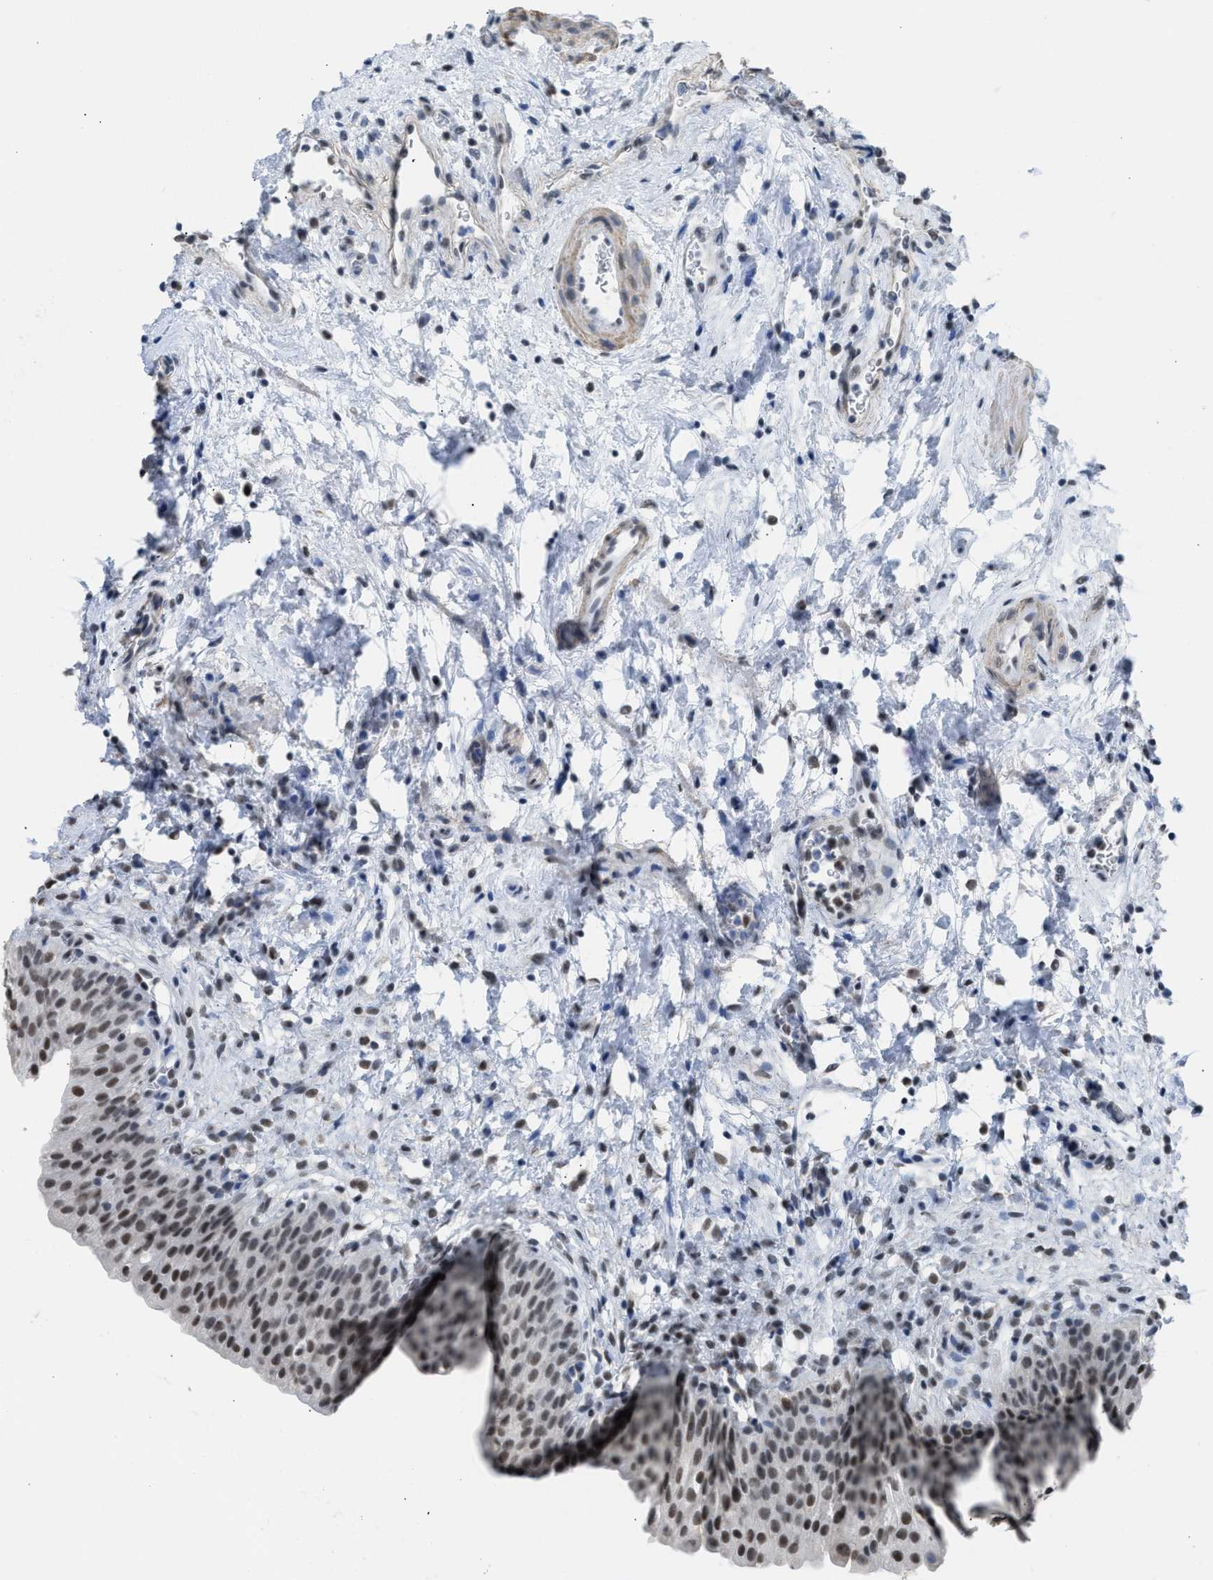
{"staining": {"intensity": "moderate", "quantity": "25%-75%", "location": "nuclear"}, "tissue": "urinary bladder", "cell_type": "Urothelial cells", "image_type": "normal", "snomed": [{"axis": "morphology", "description": "Normal tissue, NOS"}, {"axis": "topography", "description": "Urinary bladder"}], "caption": "Immunohistochemistry (IHC) image of unremarkable urinary bladder: human urinary bladder stained using IHC exhibits medium levels of moderate protein expression localized specifically in the nuclear of urothelial cells, appearing as a nuclear brown color.", "gene": "SCAF4", "patient": {"sex": "male", "age": 37}}